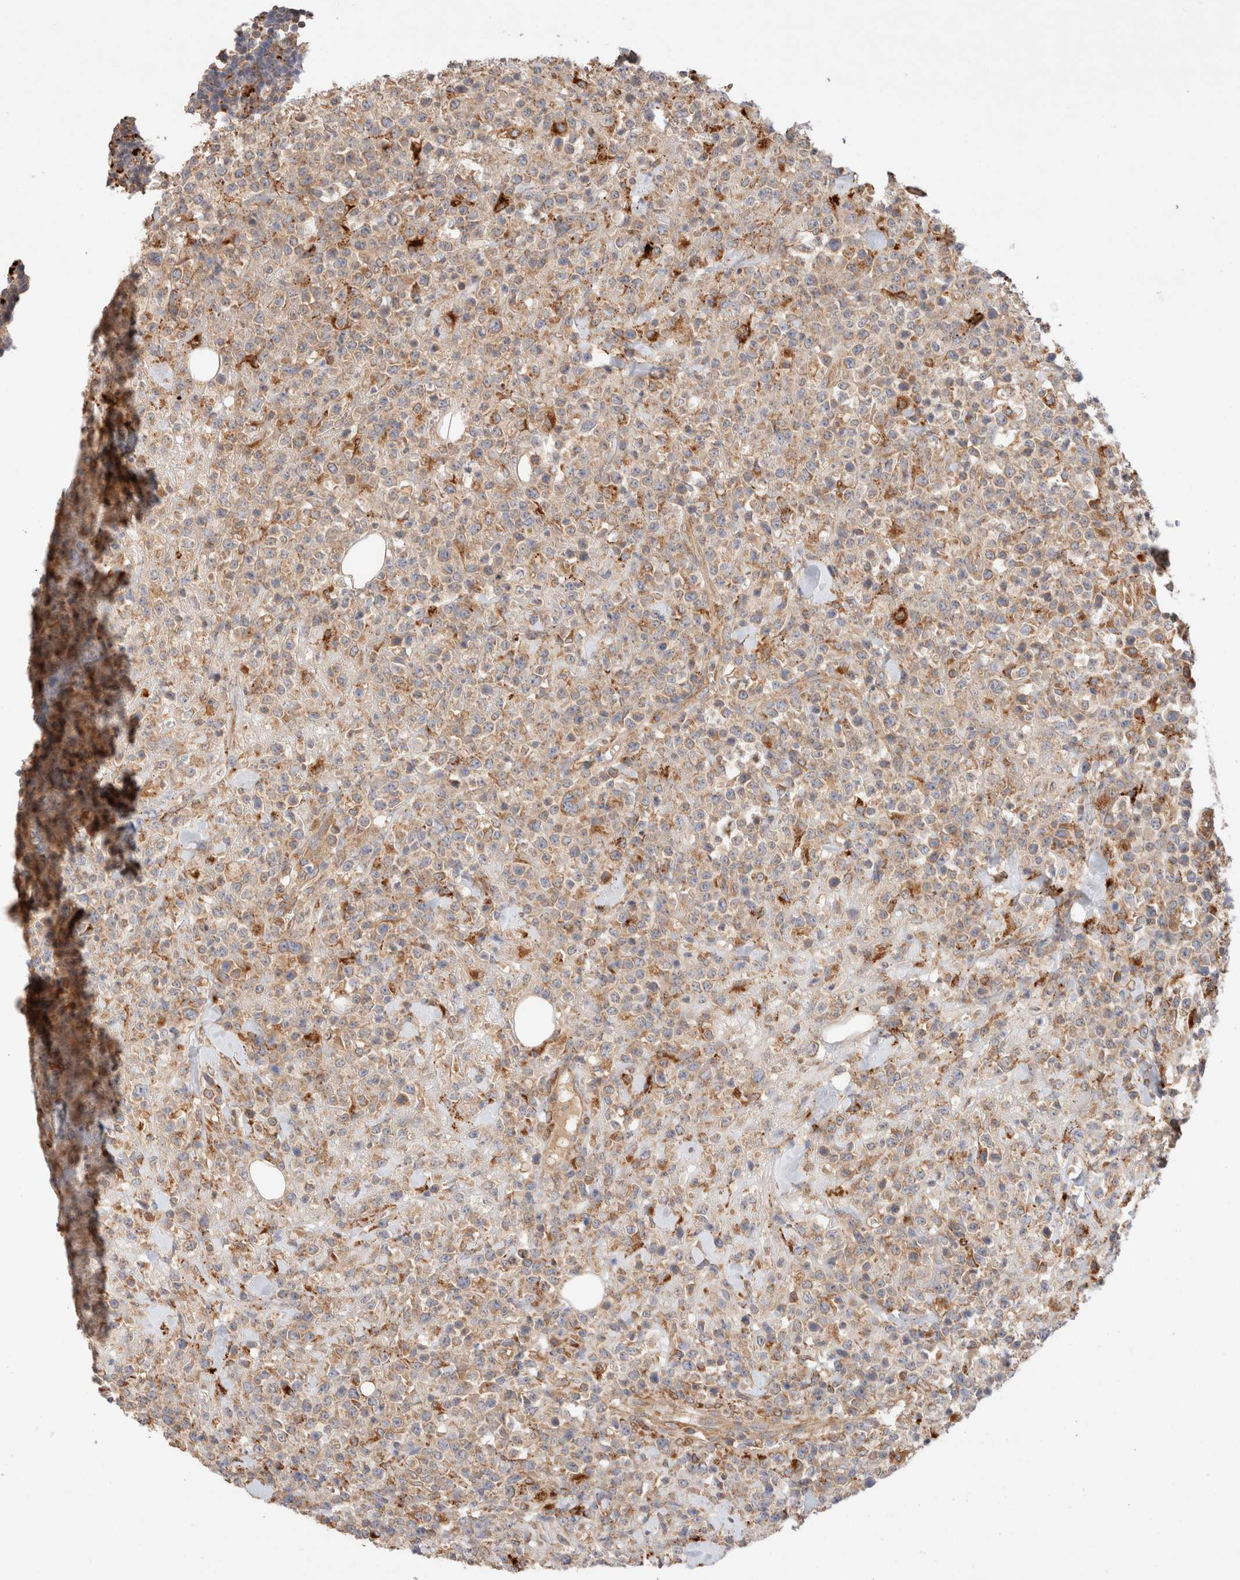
{"staining": {"intensity": "moderate", "quantity": ">75%", "location": "cytoplasmic/membranous"}, "tissue": "lymphoma", "cell_type": "Tumor cells", "image_type": "cancer", "snomed": [{"axis": "morphology", "description": "Malignant lymphoma, non-Hodgkin's type, High grade"}, {"axis": "topography", "description": "Colon"}], "caption": "Immunohistochemistry staining of lymphoma, which displays medium levels of moderate cytoplasmic/membranous positivity in about >75% of tumor cells indicating moderate cytoplasmic/membranous protein staining. The staining was performed using DAB (brown) for protein detection and nuclei were counterstained in hematoxylin (blue).", "gene": "RABEPK", "patient": {"sex": "female", "age": 53}}